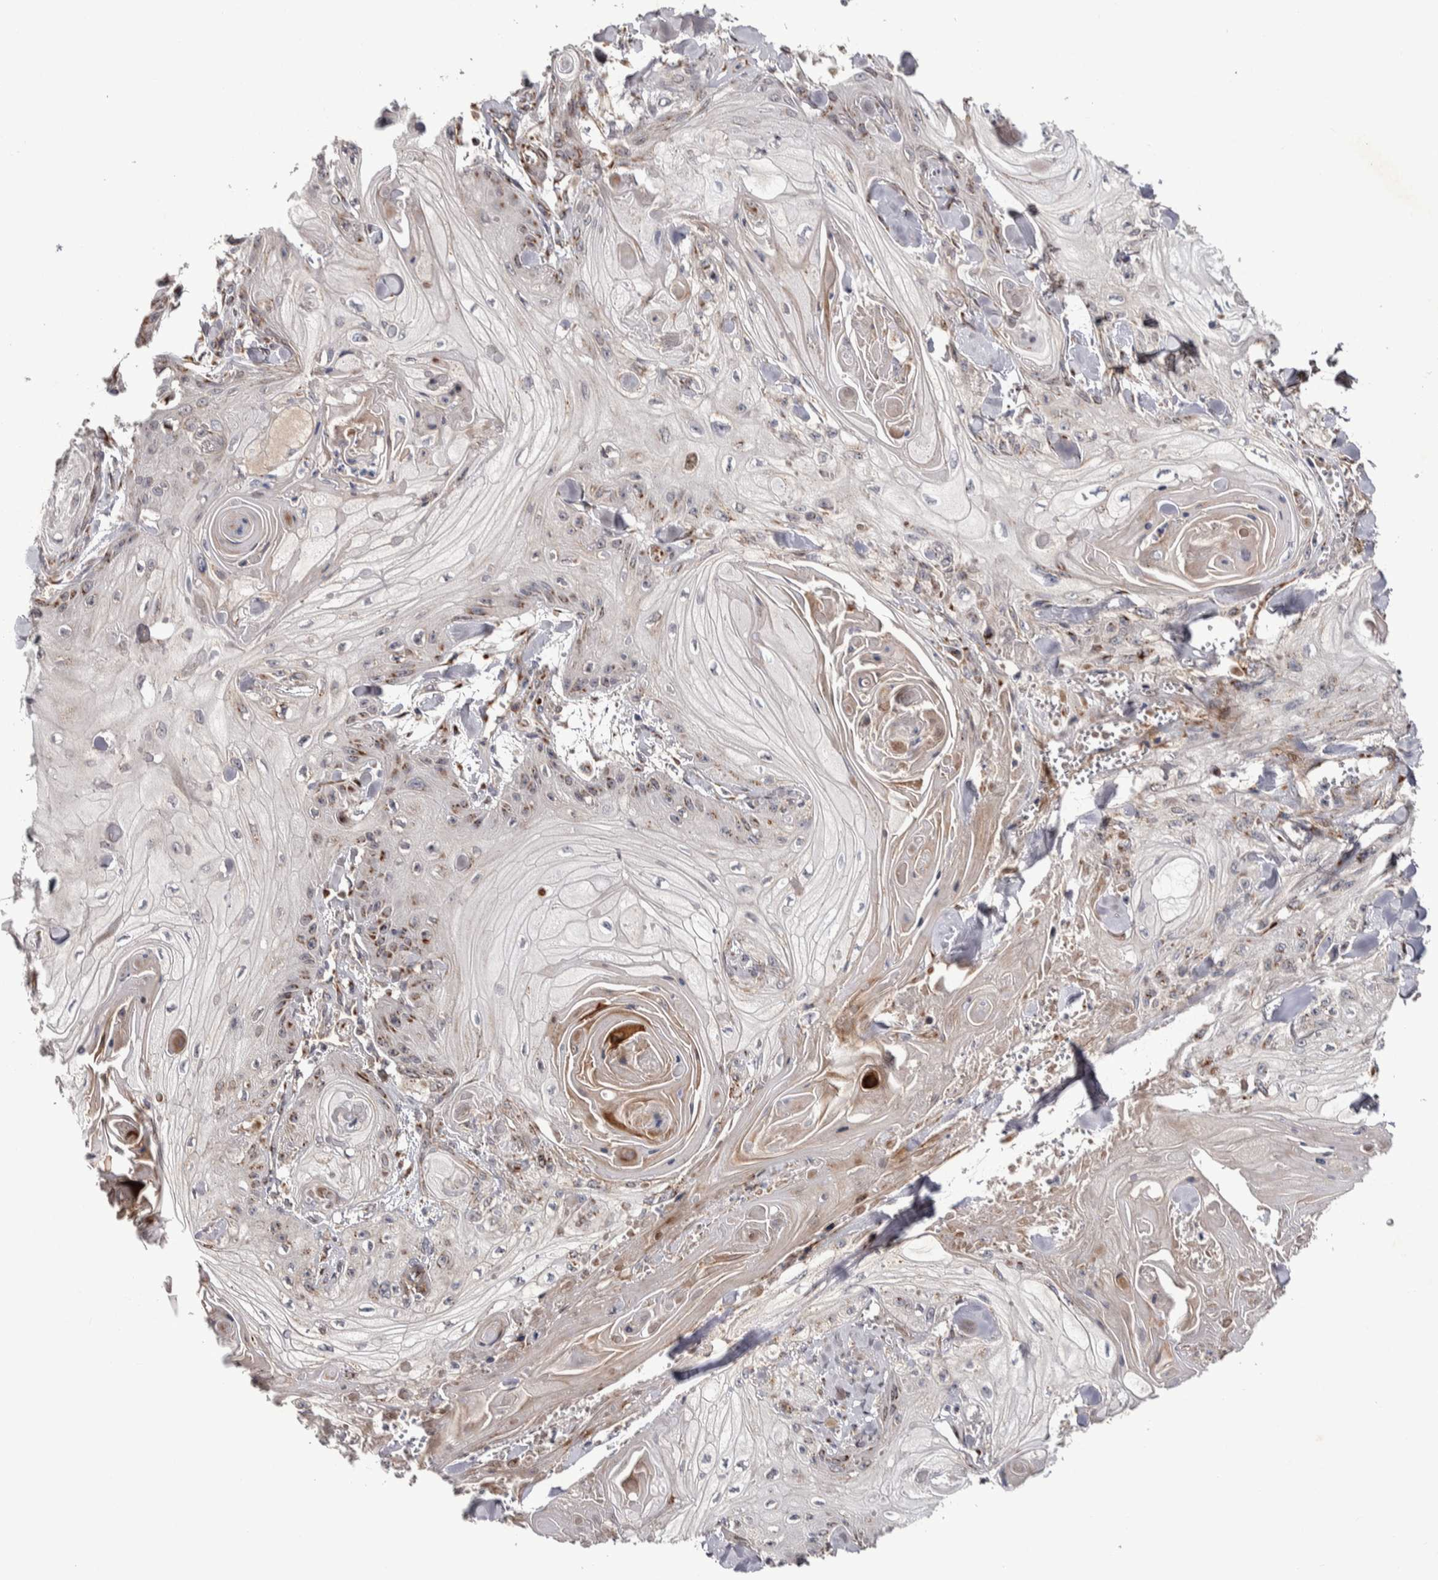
{"staining": {"intensity": "moderate", "quantity": "25%-75%", "location": "cytoplasmic/membranous"}, "tissue": "skin cancer", "cell_type": "Tumor cells", "image_type": "cancer", "snomed": [{"axis": "morphology", "description": "Squamous cell carcinoma, NOS"}, {"axis": "topography", "description": "Skin"}], "caption": "Skin cancer (squamous cell carcinoma) tissue exhibits moderate cytoplasmic/membranous staining in approximately 25%-75% of tumor cells (brown staining indicates protein expression, while blue staining denotes nuclei).", "gene": "CANT1", "patient": {"sex": "male", "age": 74}}